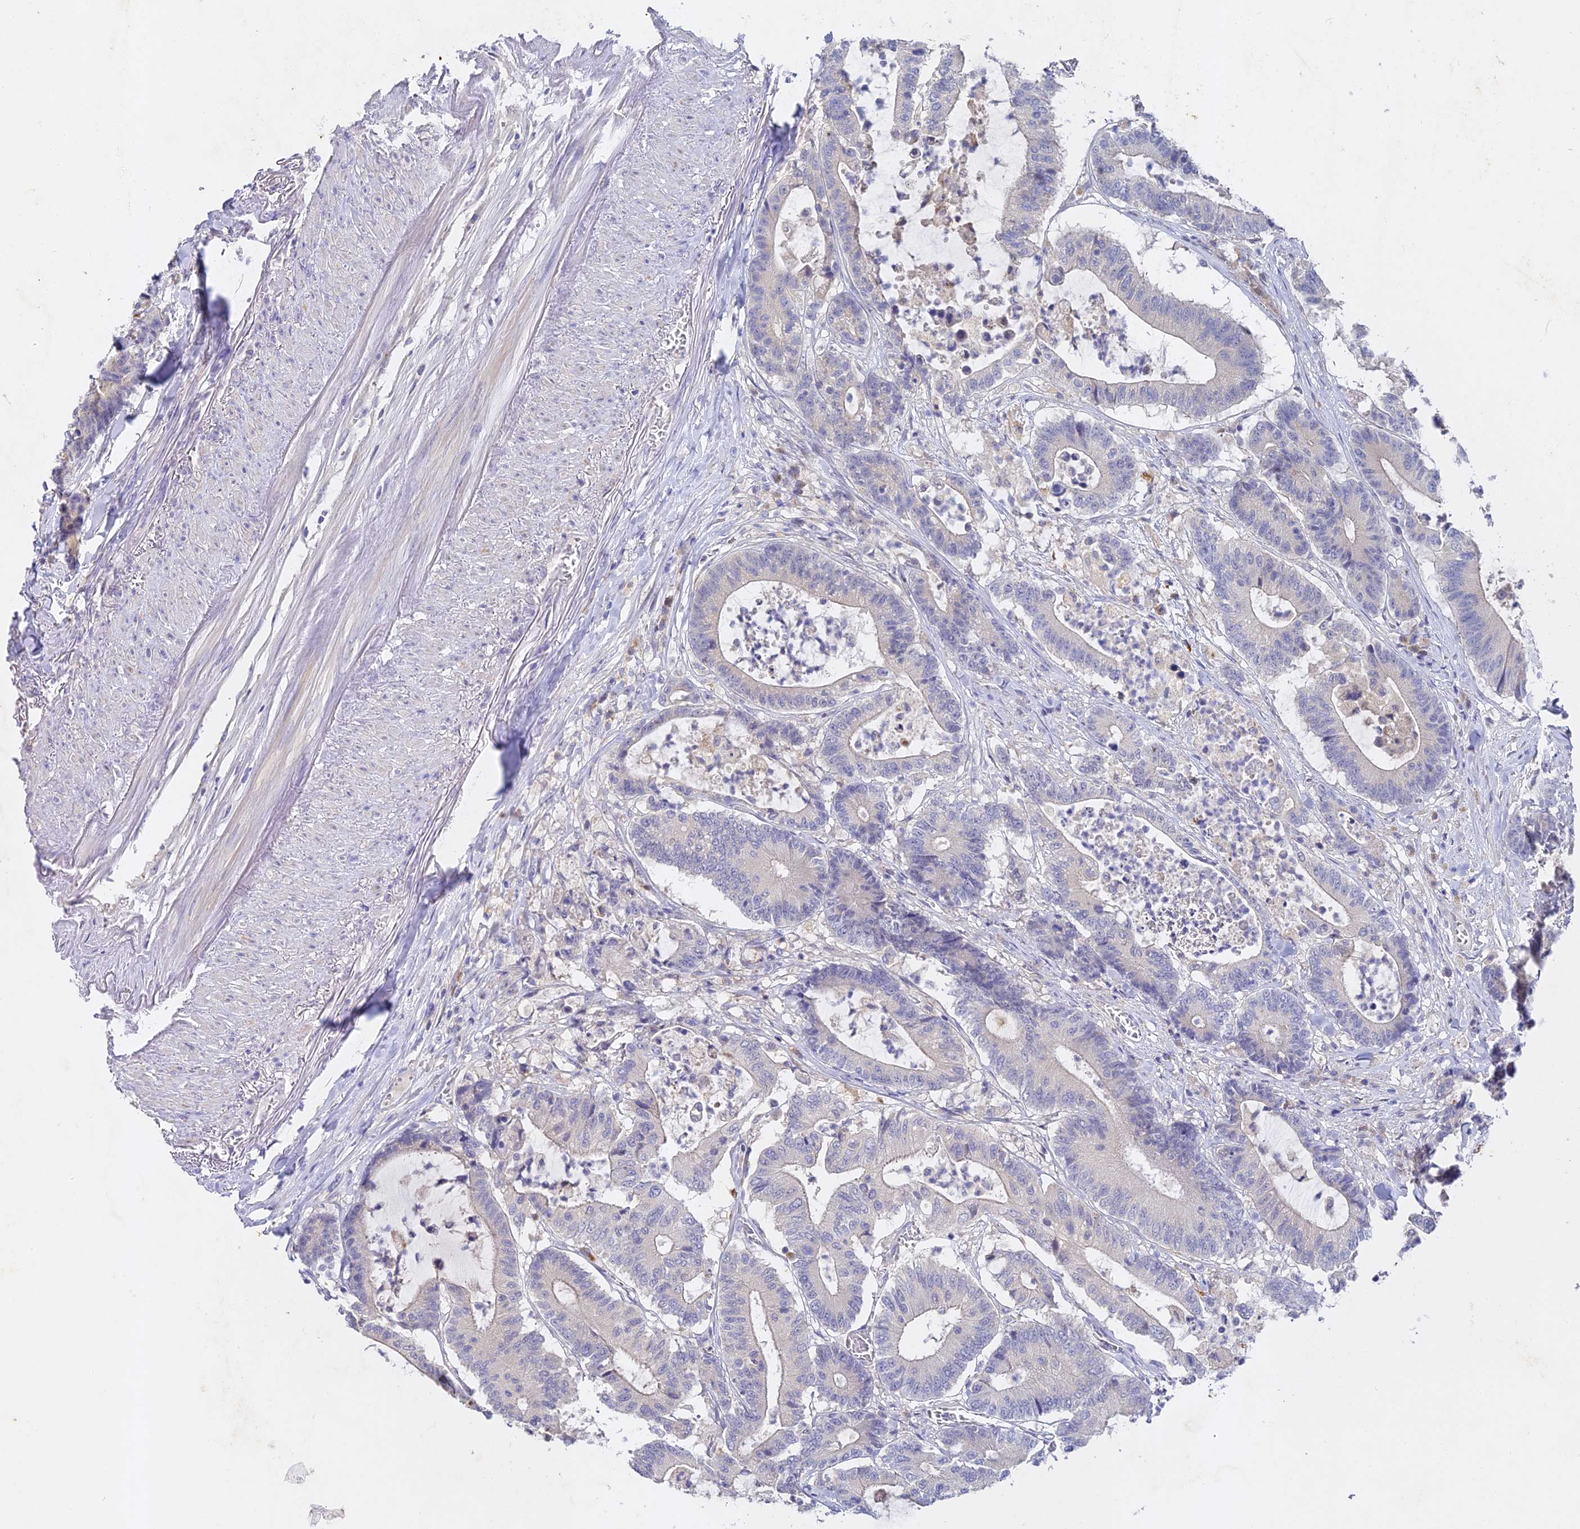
{"staining": {"intensity": "negative", "quantity": "none", "location": "none"}, "tissue": "colorectal cancer", "cell_type": "Tumor cells", "image_type": "cancer", "snomed": [{"axis": "morphology", "description": "Adenocarcinoma, NOS"}, {"axis": "topography", "description": "Colon"}], "caption": "Tumor cells show no significant staining in adenocarcinoma (colorectal).", "gene": "DONSON", "patient": {"sex": "female", "age": 84}}